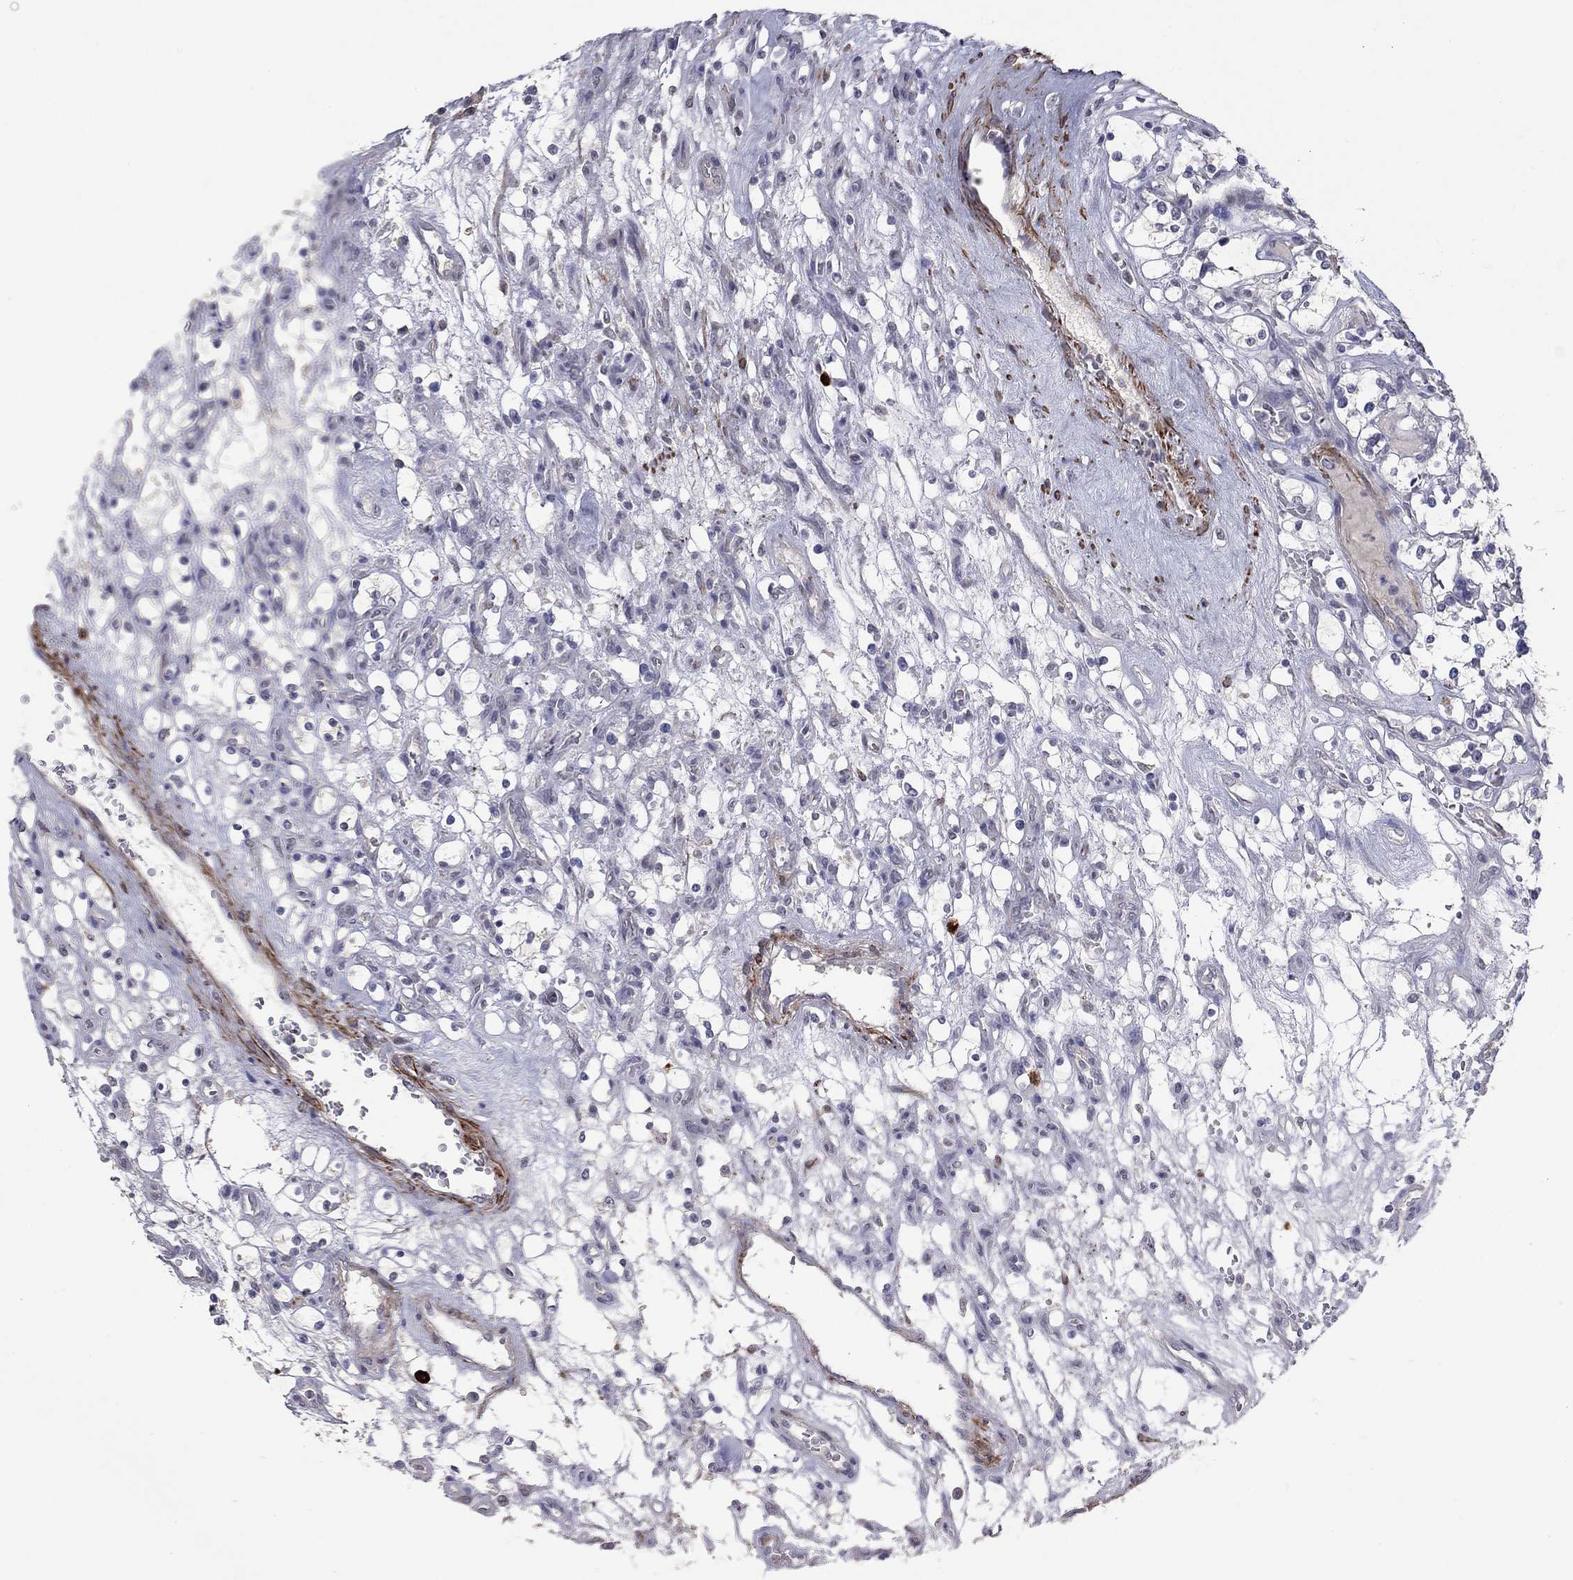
{"staining": {"intensity": "negative", "quantity": "none", "location": "none"}, "tissue": "renal cancer", "cell_type": "Tumor cells", "image_type": "cancer", "snomed": [{"axis": "morphology", "description": "Adenocarcinoma, NOS"}, {"axis": "topography", "description": "Kidney"}], "caption": "A micrograph of human adenocarcinoma (renal) is negative for staining in tumor cells.", "gene": "IP6K3", "patient": {"sex": "female", "age": 69}}